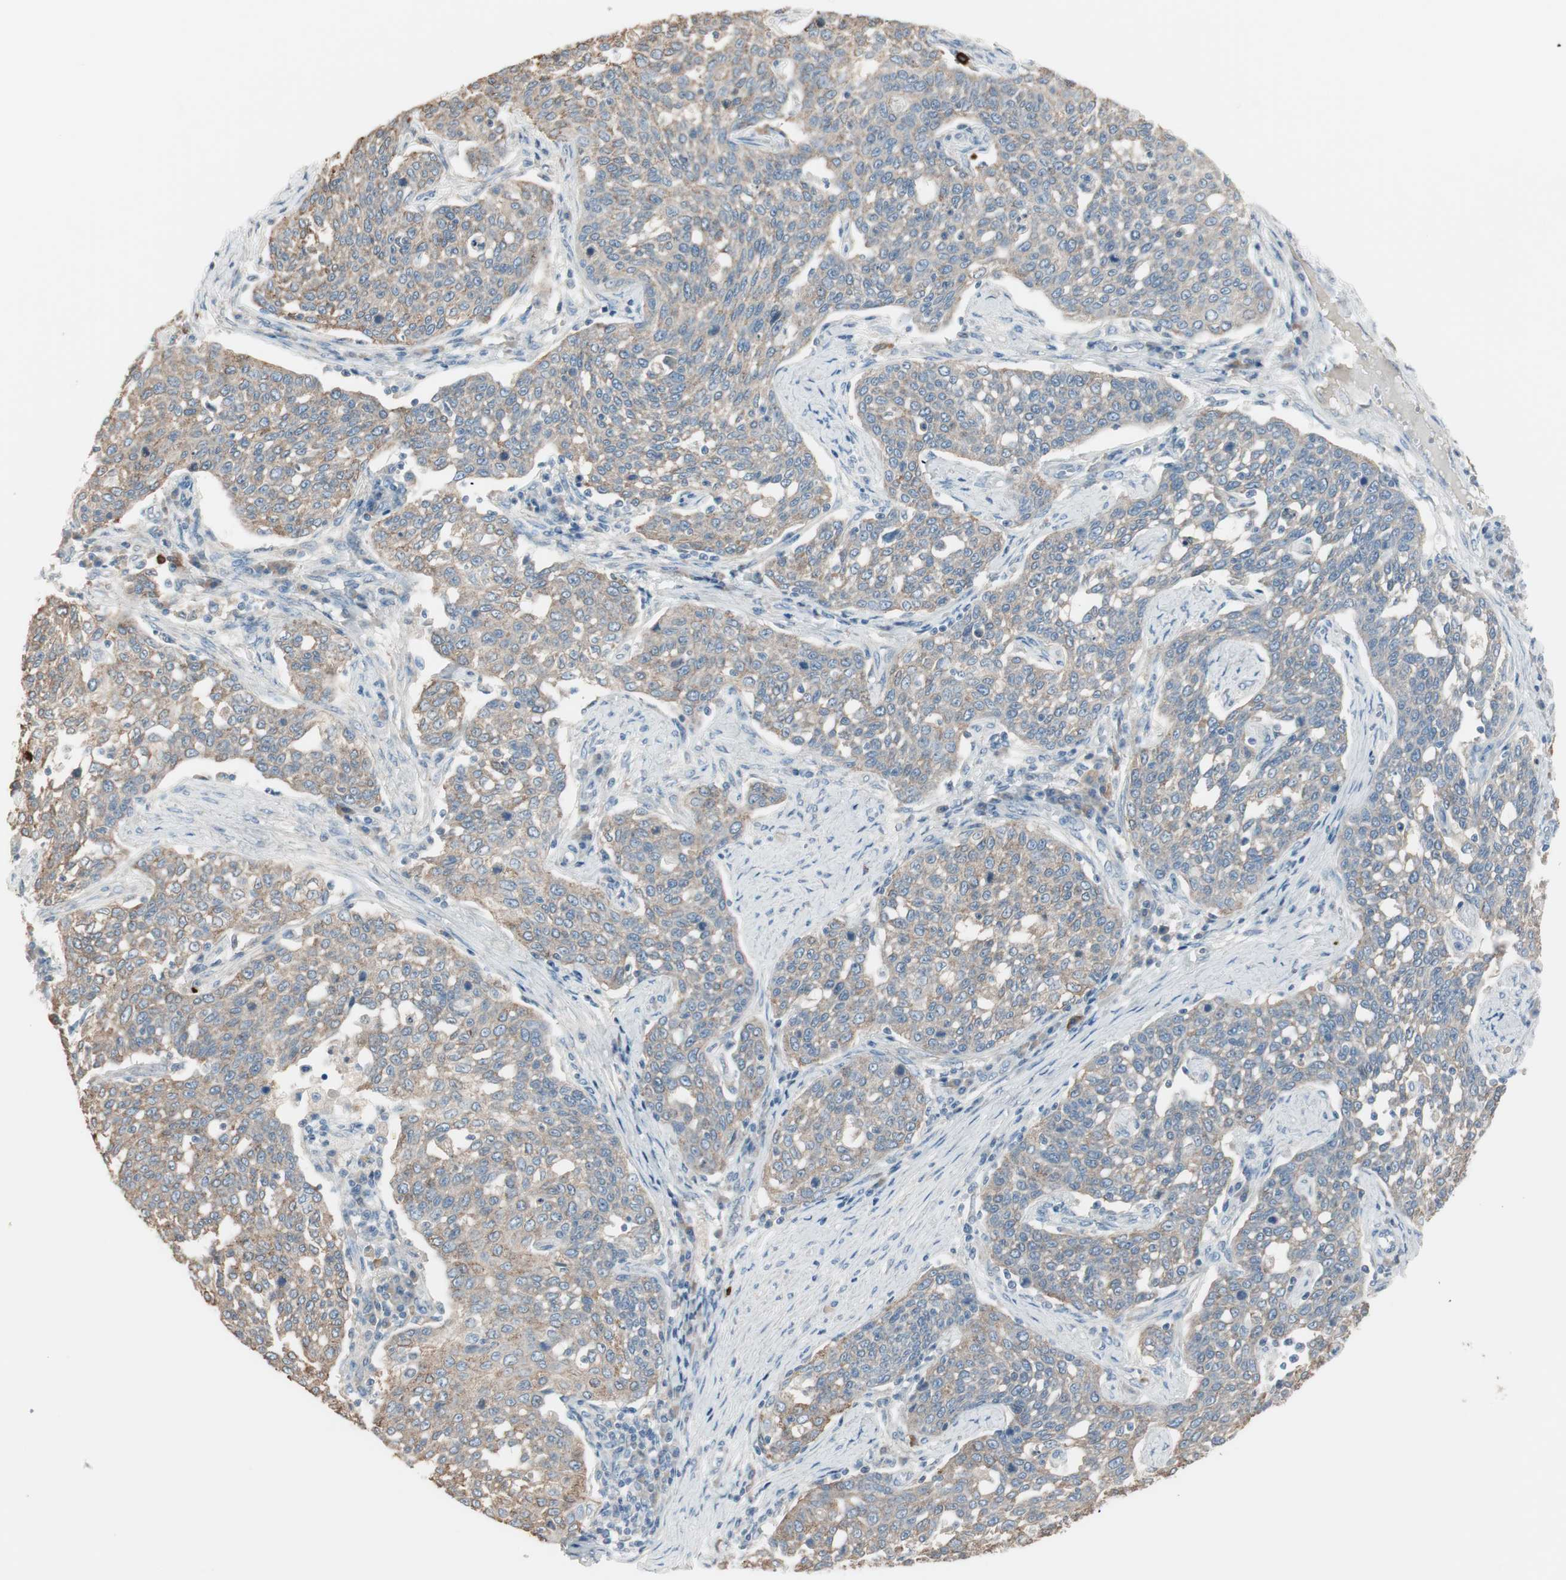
{"staining": {"intensity": "weak", "quantity": ">75%", "location": "cytoplasmic/membranous"}, "tissue": "cervical cancer", "cell_type": "Tumor cells", "image_type": "cancer", "snomed": [{"axis": "morphology", "description": "Squamous cell carcinoma, NOS"}, {"axis": "topography", "description": "Cervix"}], "caption": "Squamous cell carcinoma (cervical) stained with DAB (3,3'-diaminobenzidine) IHC reveals low levels of weak cytoplasmic/membranous staining in approximately >75% of tumor cells.", "gene": "MAPRE3", "patient": {"sex": "female", "age": 34}}